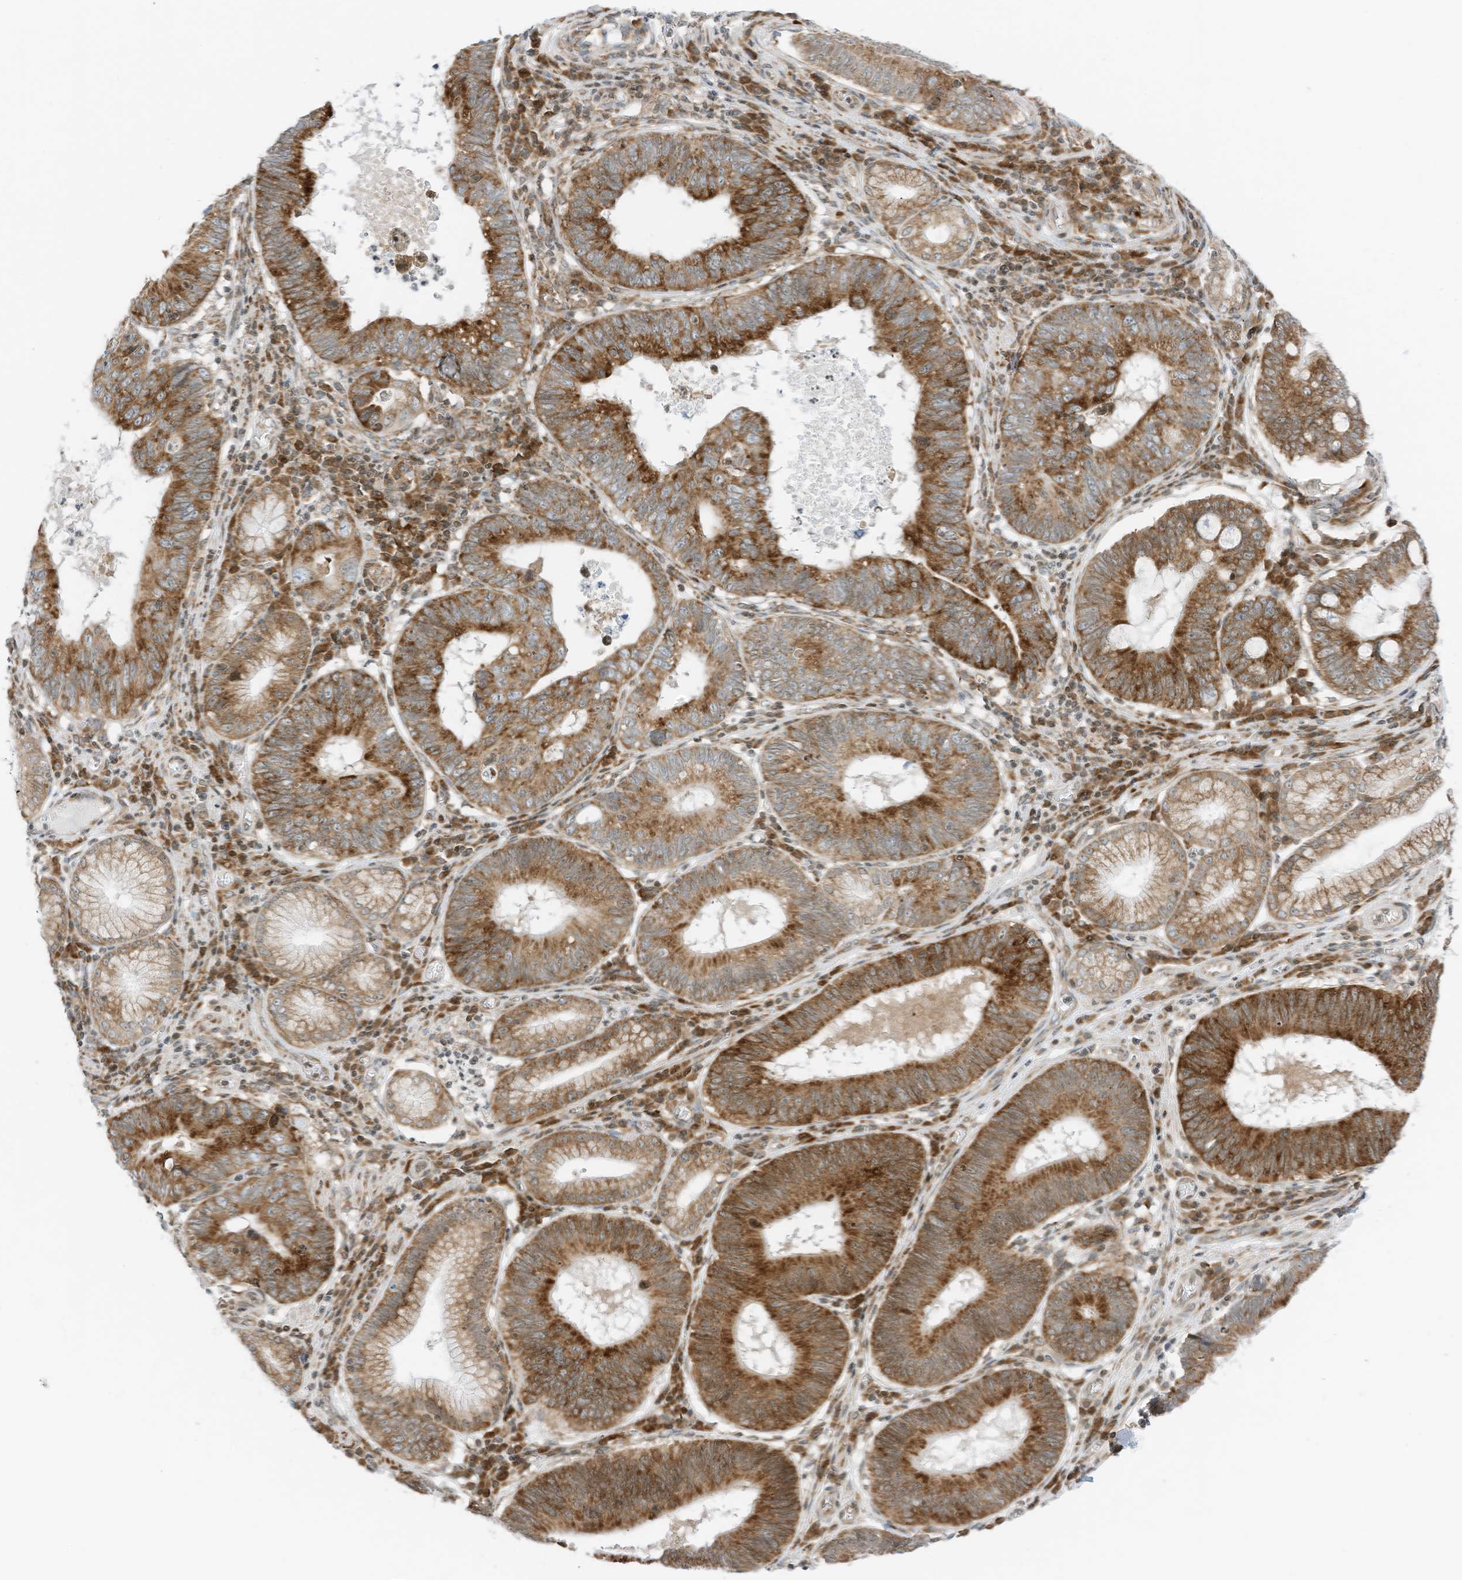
{"staining": {"intensity": "moderate", "quantity": ">75%", "location": "cytoplasmic/membranous"}, "tissue": "stomach cancer", "cell_type": "Tumor cells", "image_type": "cancer", "snomed": [{"axis": "morphology", "description": "Adenocarcinoma, NOS"}, {"axis": "topography", "description": "Stomach"}], "caption": "Immunohistochemistry (IHC) of adenocarcinoma (stomach) displays medium levels of moderate cytoplasmic/membranous expression in about >75% of tumor cells. (Stains: DAB in brown, nuclei in blue, Microscopy: brightfield microscopy at high magnification).", "gene": "EDF1", "patient": {"sex": "male", "age": 59}}